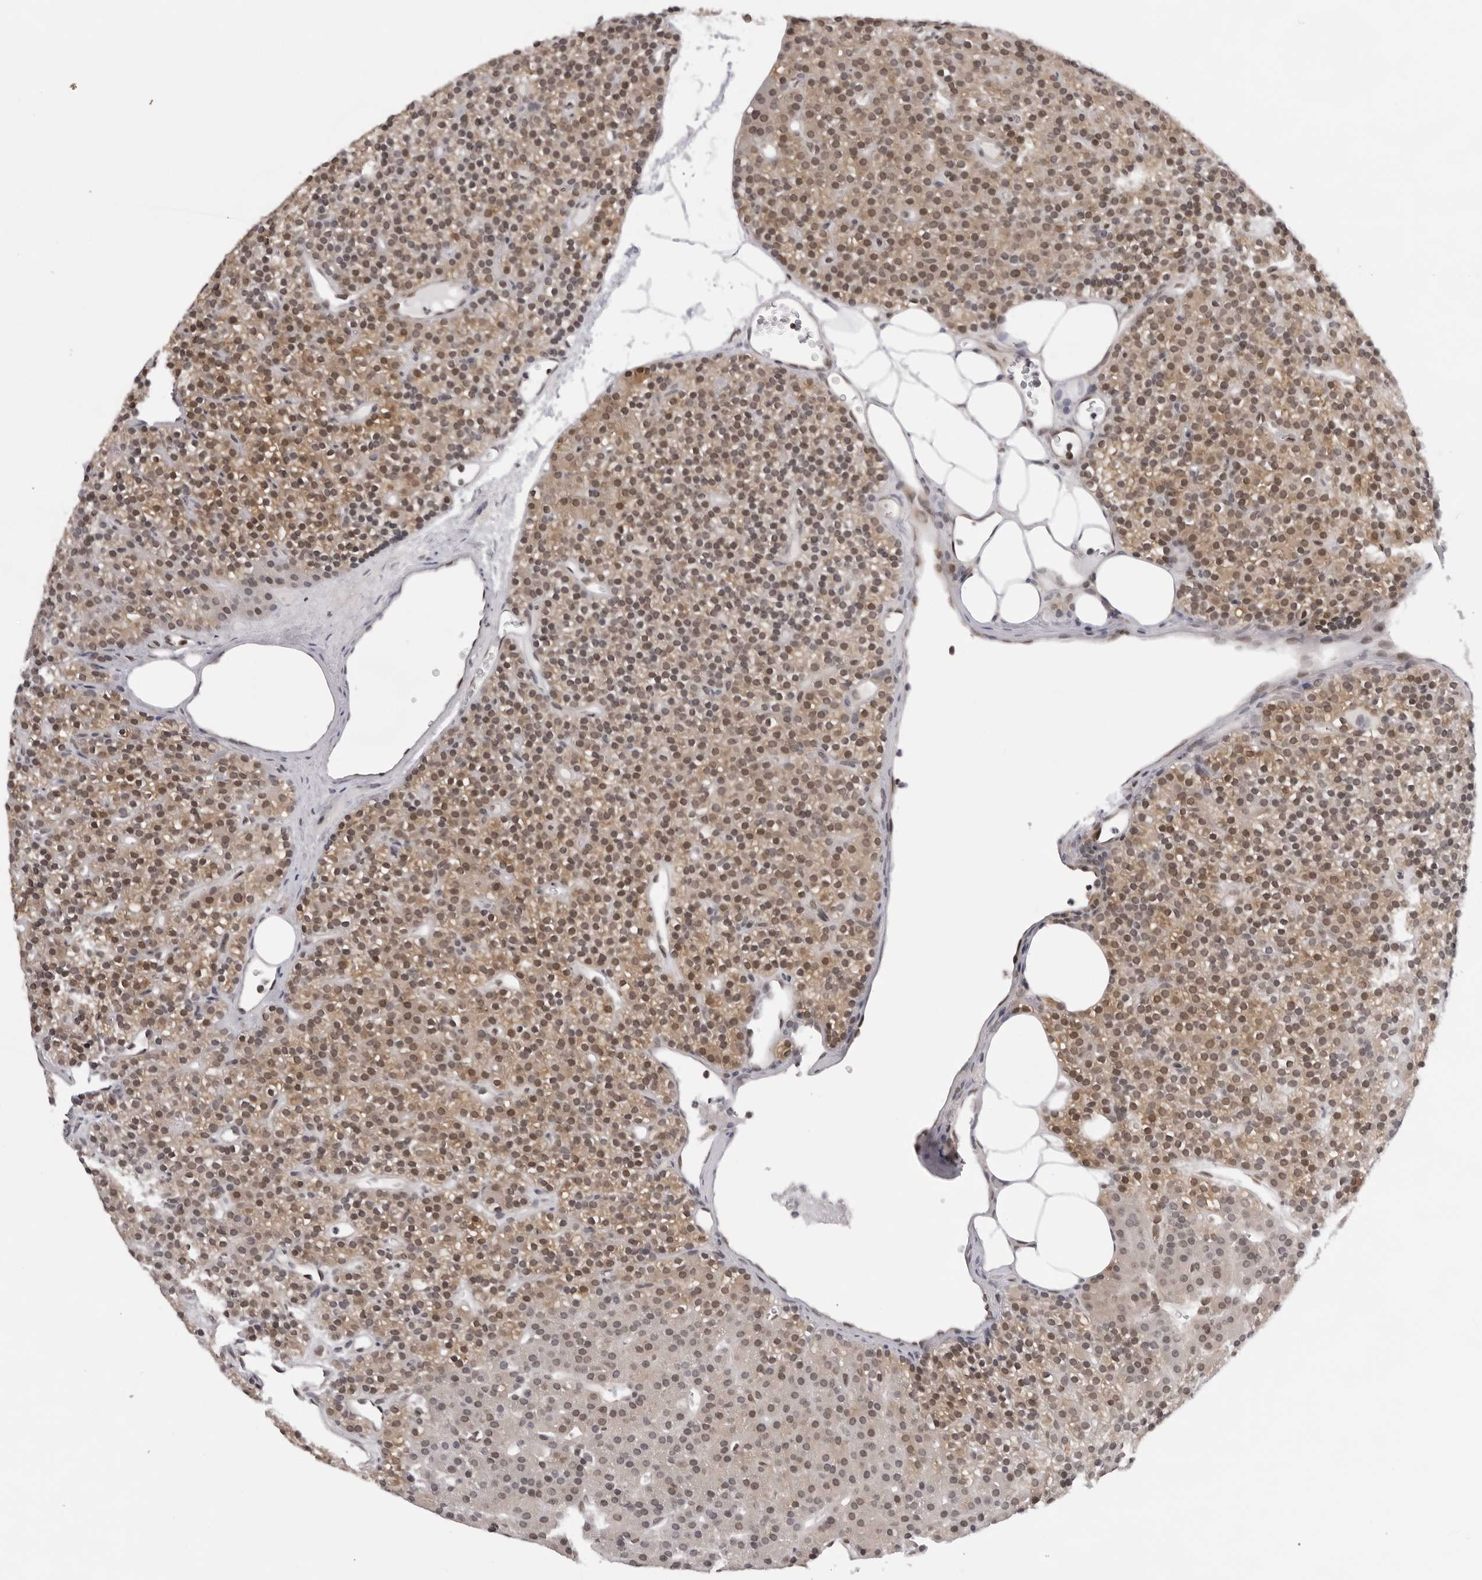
{"staining": {"intensity": "moderate", "quantity": ">75%", "location": "cytoplasmic/membranous,nuclear"}, "tissue": "parathyroid gland", "cell_type": "Glandular cells", "image_type": "normal", "snomed": [{"axis": "morphology", "description": "Normal tissue, NOS"}, {"axis": "morphology", "description": "Hyperplasia, NOS"}, {"axis": "topography", "description": "Parathyroid gland"}], "caption": "Protein staining demonstrates moderate cytoplasmic/membranous,nuclear positivity in approximately >75% of glandular cells in benign parathyroid gland. (DAB IHC, brown staining for protein, blue staining for nuclei).", "gene": "CASP7", "patient": {"sex": "male", "age": 44}}